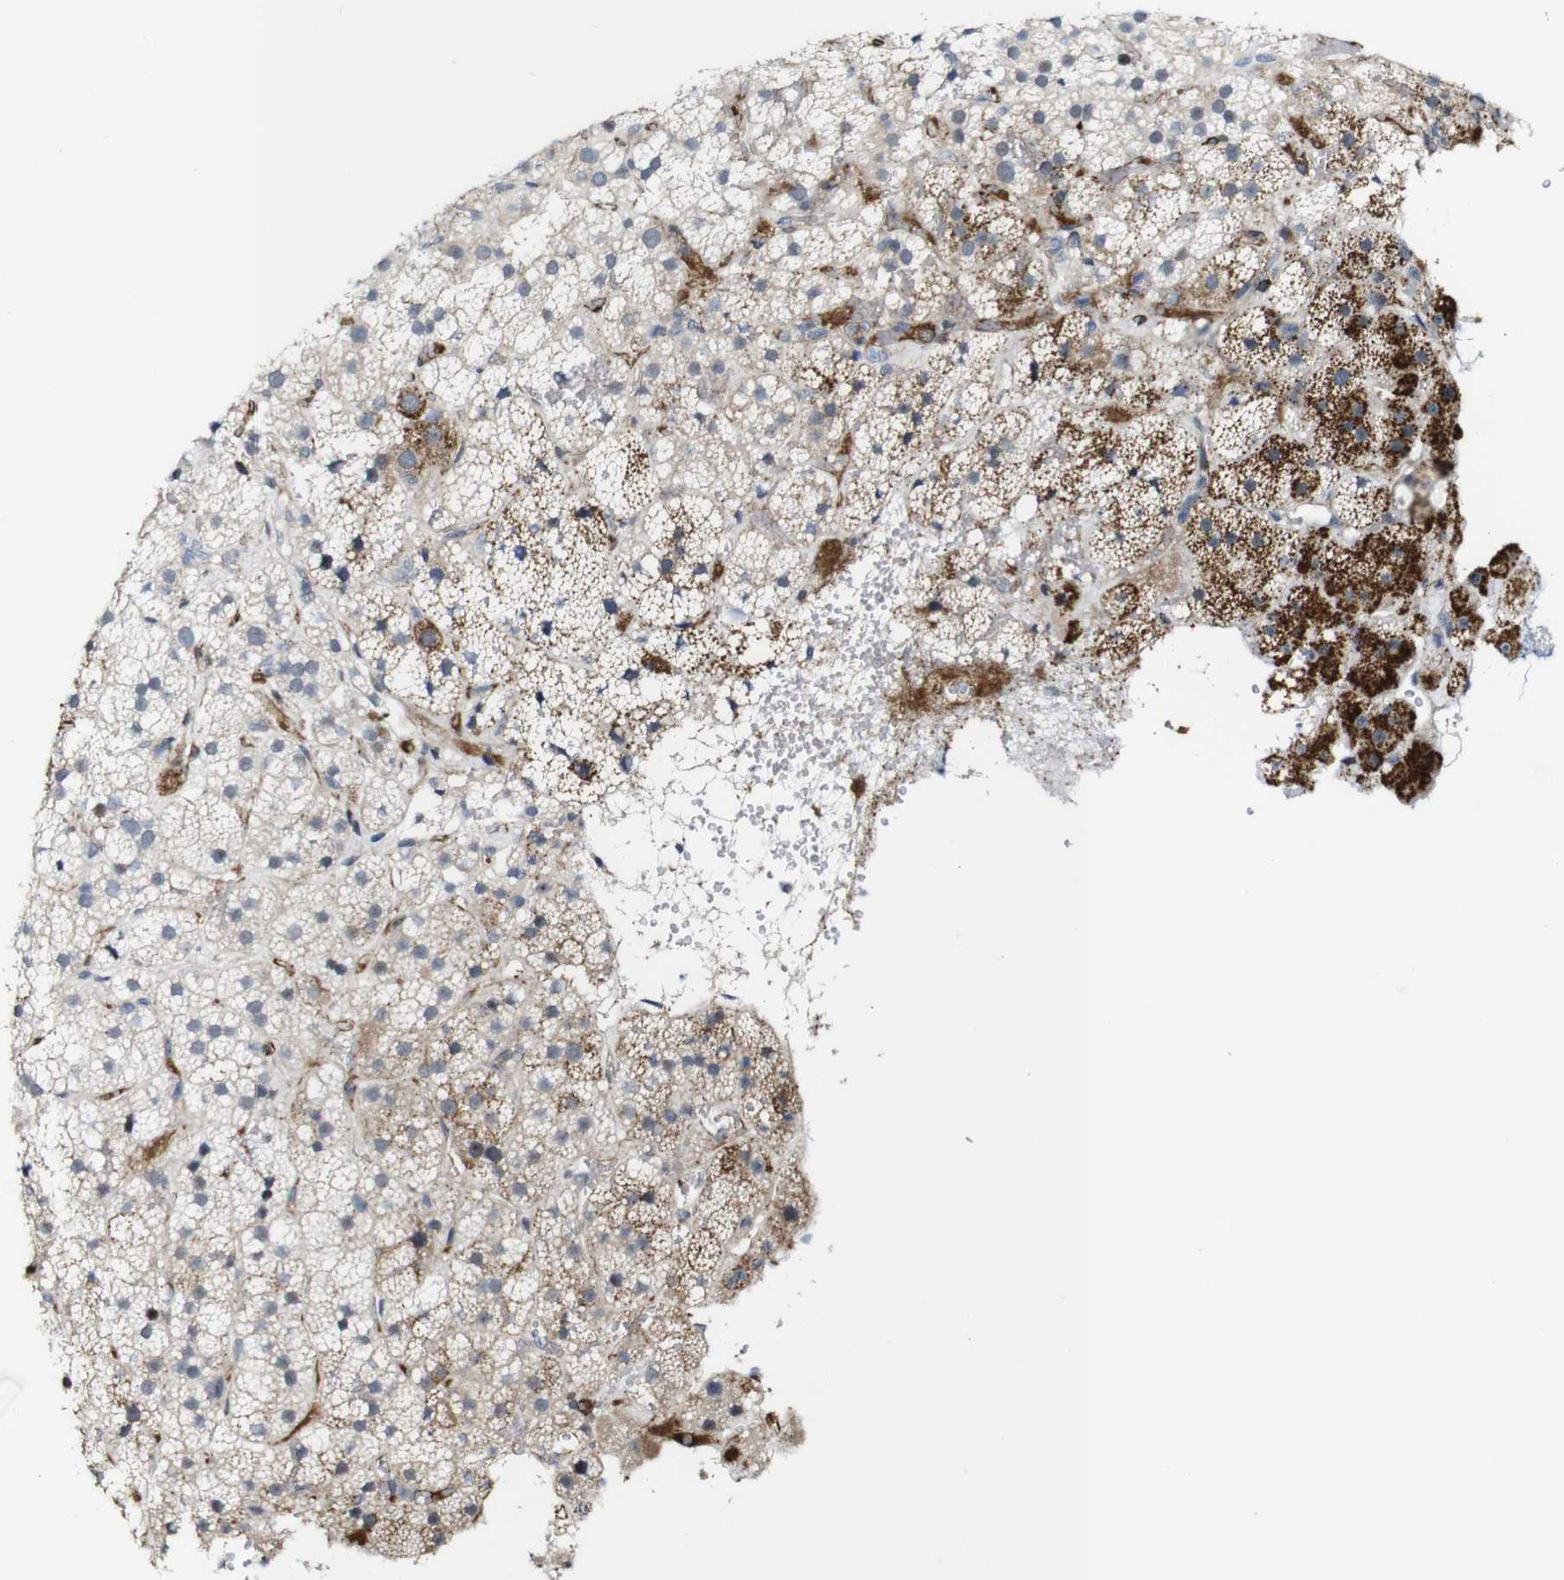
{"staining": {"intensity": "strong", "quantity": "<25%", "location": "cytoplasmic/membranous"}, "tissue": "adrenal gland", "cell_type": "Glandular cells", "image_type": "normal", "snomed": [{"axis": "morphology", "description": "Normal tissue, NOS"}, {"axis": "topography", "description": "Adrenal gland"}], "caption": "IHC staining of benign adrenal gland, which reveals medium levels of strong cytoplasmic/membranous positivity in approximately <25% of glandular cells indicating strong cytoplasmic/membranous protein positivity. The staining was performed using DAB (3,3'-diaminobenzidine) (brown) for protein detection and nuclei were counterstained in hematoxylin (blue).", "gene": "JAK2", "patient": {"sex": "female", "age": 59}}